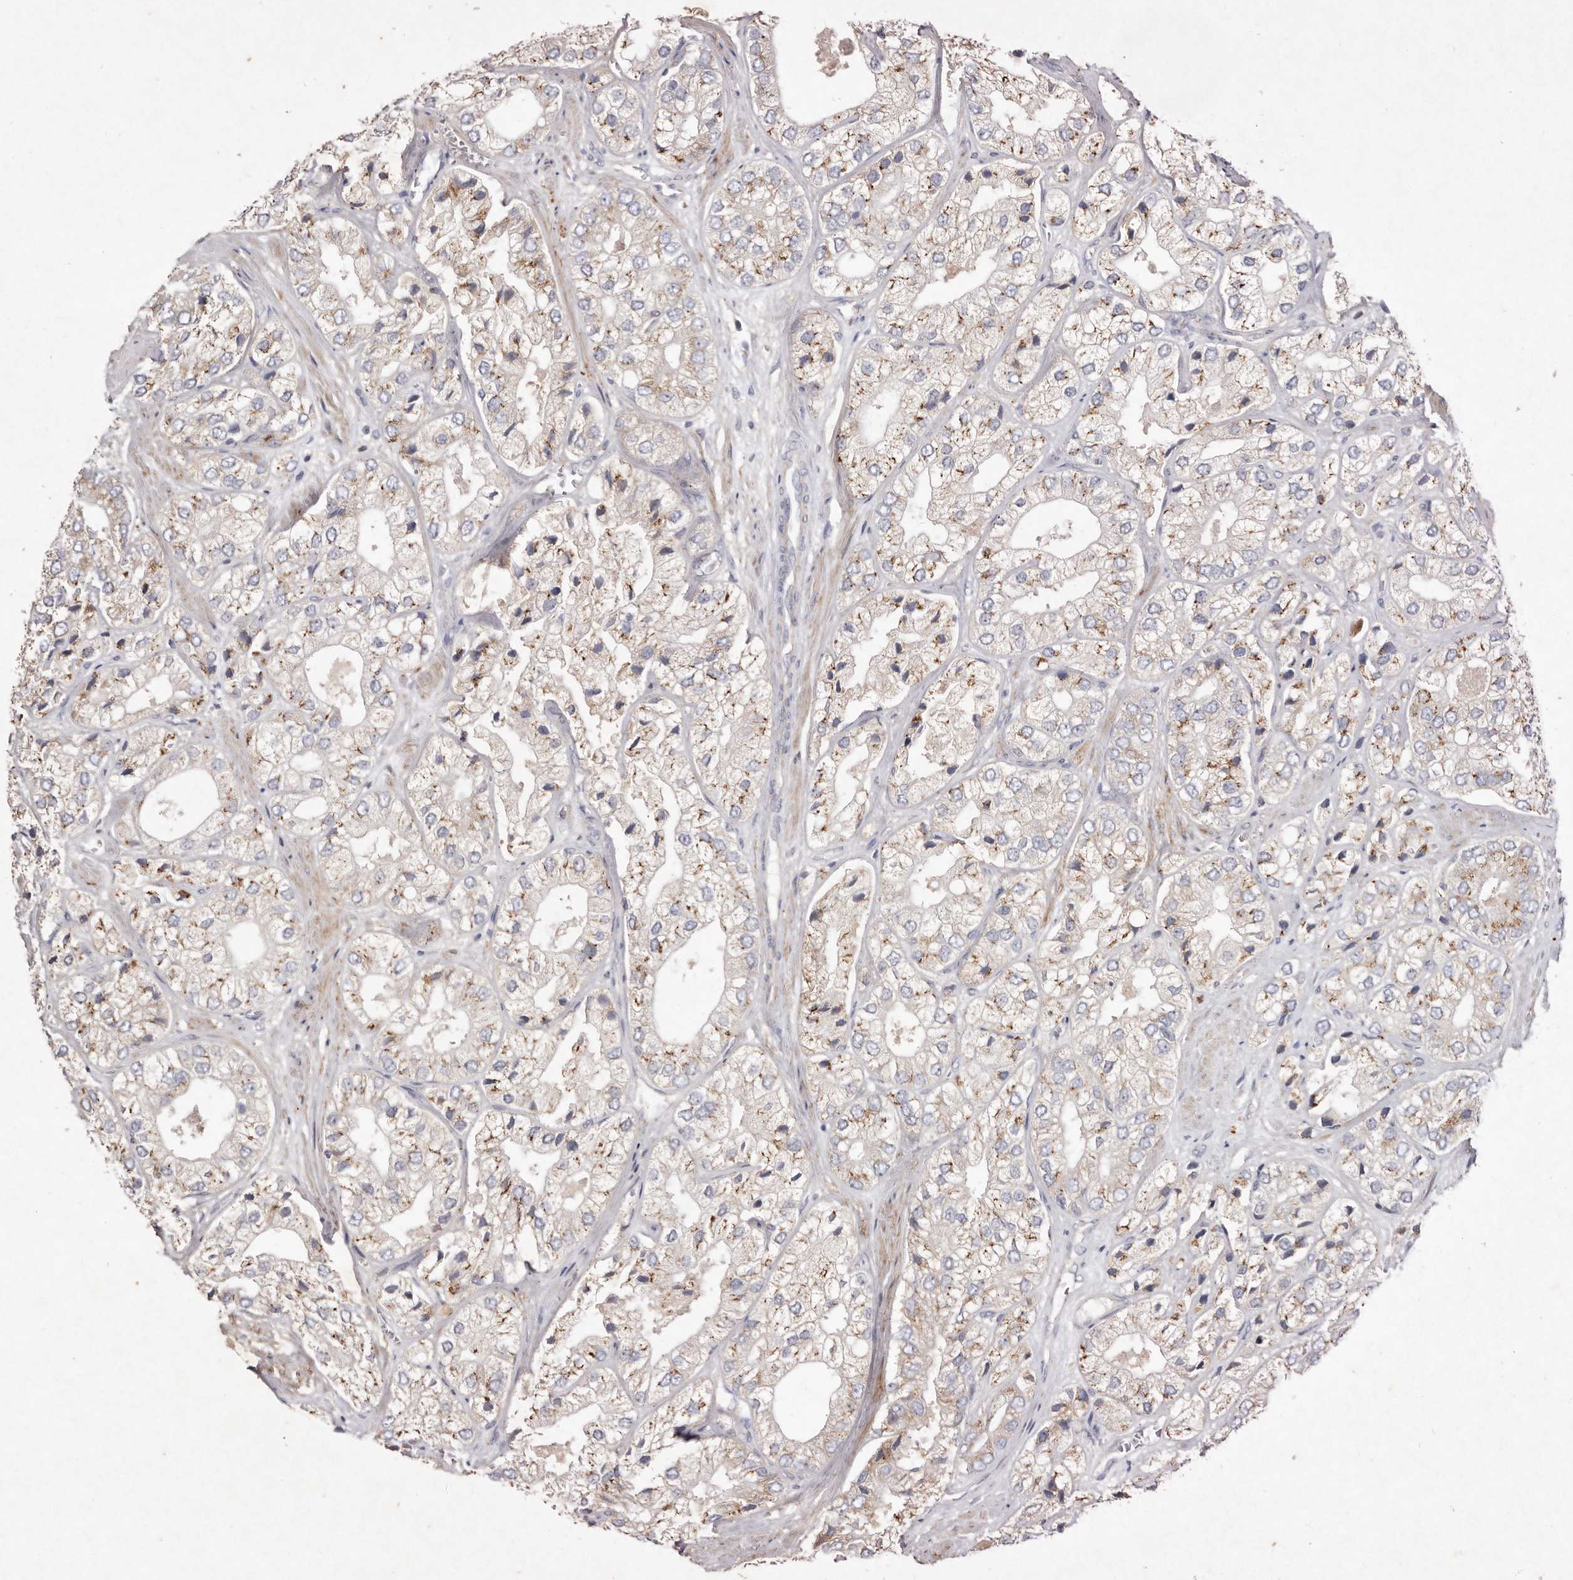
{"staining": {"intensity": "moderate", "quantity": "25%-75%", "location": "cytoplasmic/membranous"}, "tissue": "prostate cancer", "cell_type": "Tumor cells", "image_type": "cancer", "snomed": [{"axis": "morphology", "description": "Adenocarcinoma, High grade"}, {"axis": "topography", "description": "Prostate"}], "caption": "DAB (3,3'-diaminobenzidine) immunohistochemical staining of human prostate cancer (high-grade adenocarcinoma) demonstrates moderate cytoplasmic/membranous protein staining in approximately 25%-75% of tumor cells.", "gene": "USP24", "patient": {"sex": "male", "age": 50}}